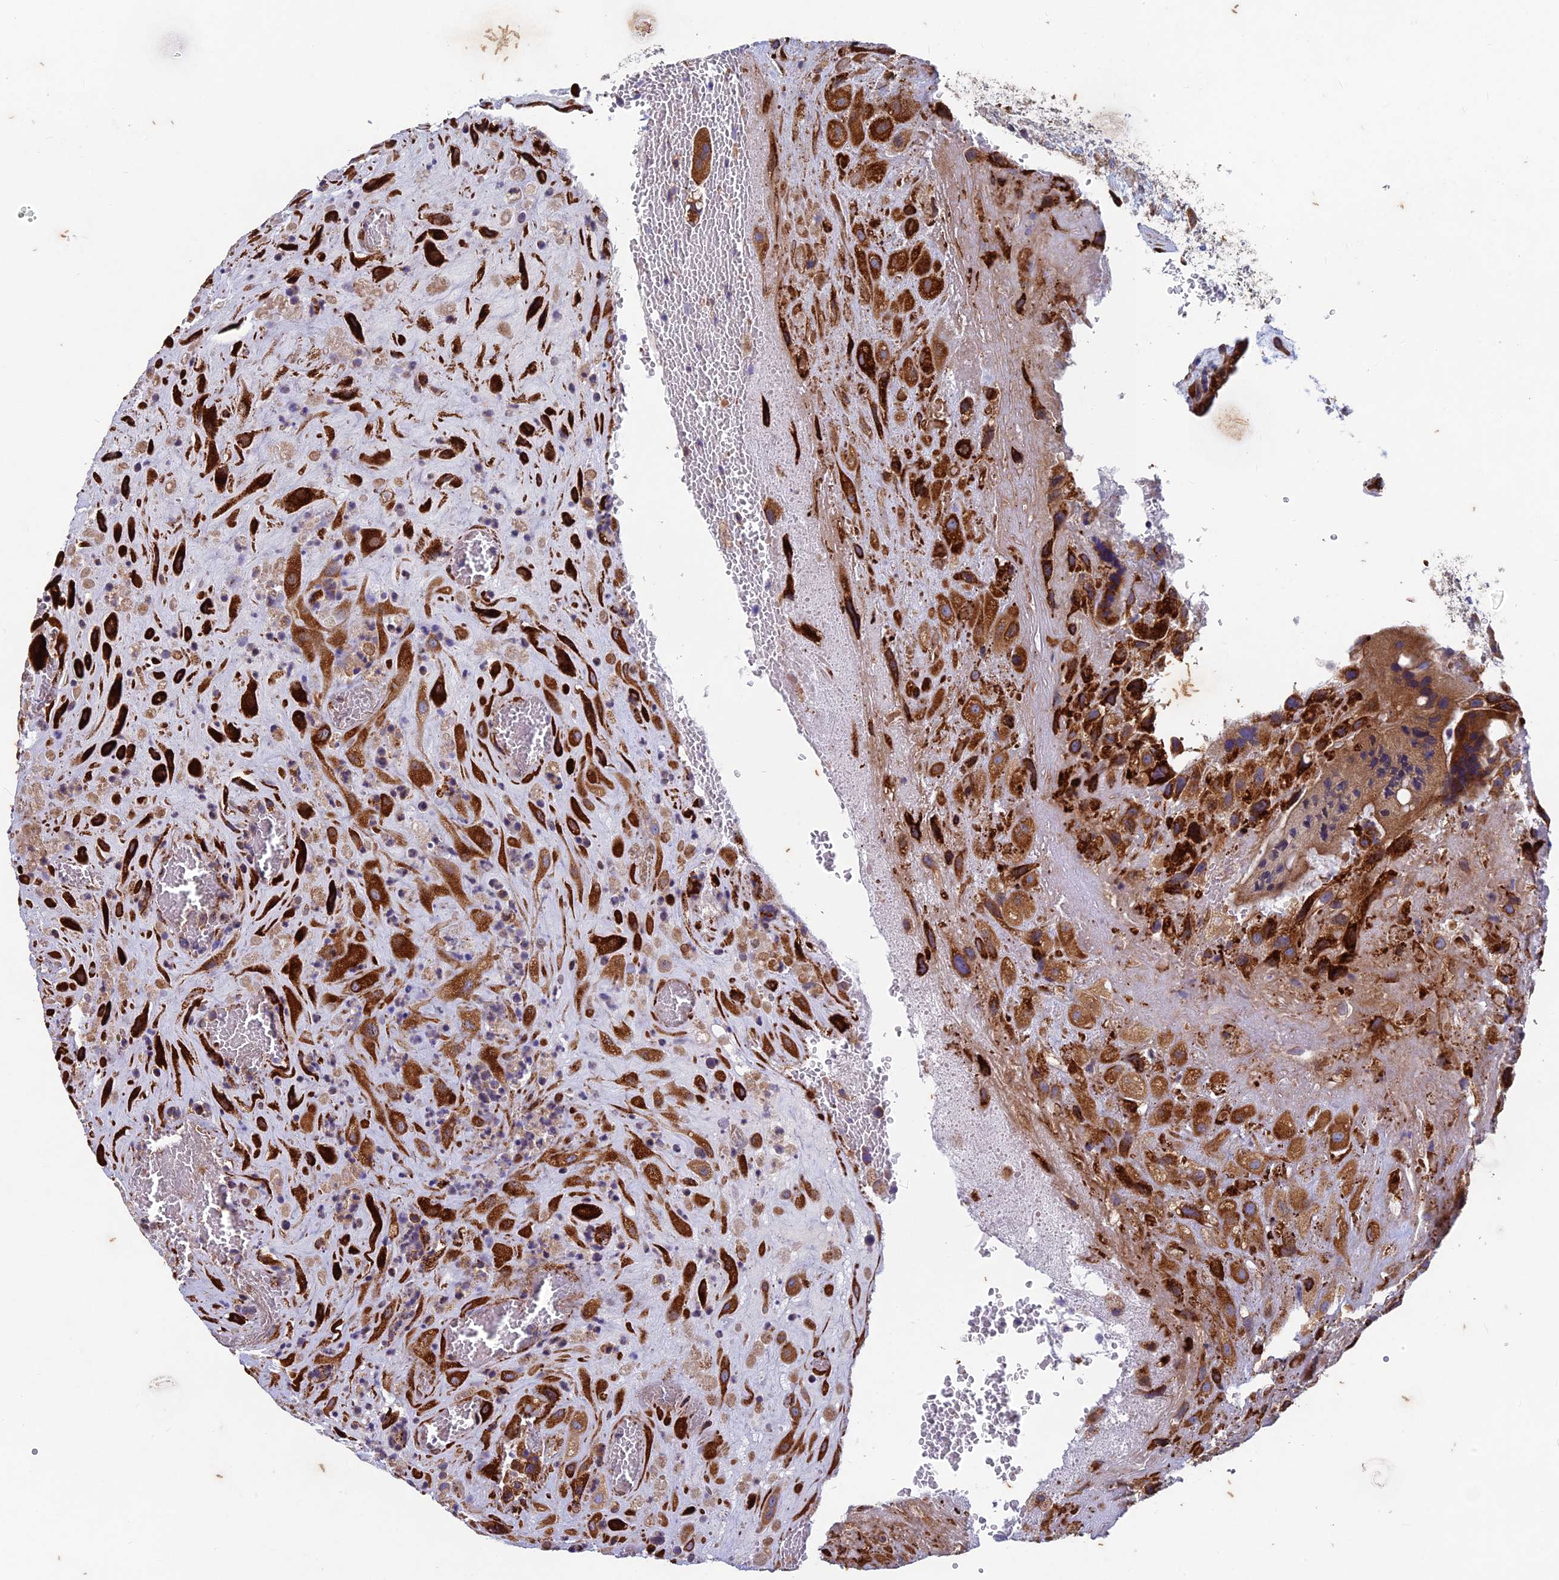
{"staining": {"intensity": "strong", "quantity": ">75%", "location": "cytoplasmic/membranous"}, "tissue": "placenta", "cell_type": "Decidual cells", "image_type": "normal", "snomed": [{"axis": "morphology", "description": "Normal tissue, NOS"}, {"axis": "topography", "description": "Placenta"}], "caption": "Brown immunohistochemical staining in normal human placenta shows strong cytoplasmic/membranous staining in about >75% of decidual cells.", "gene": "AP4S1", "patient": {"sex": "female", "age": 35}}